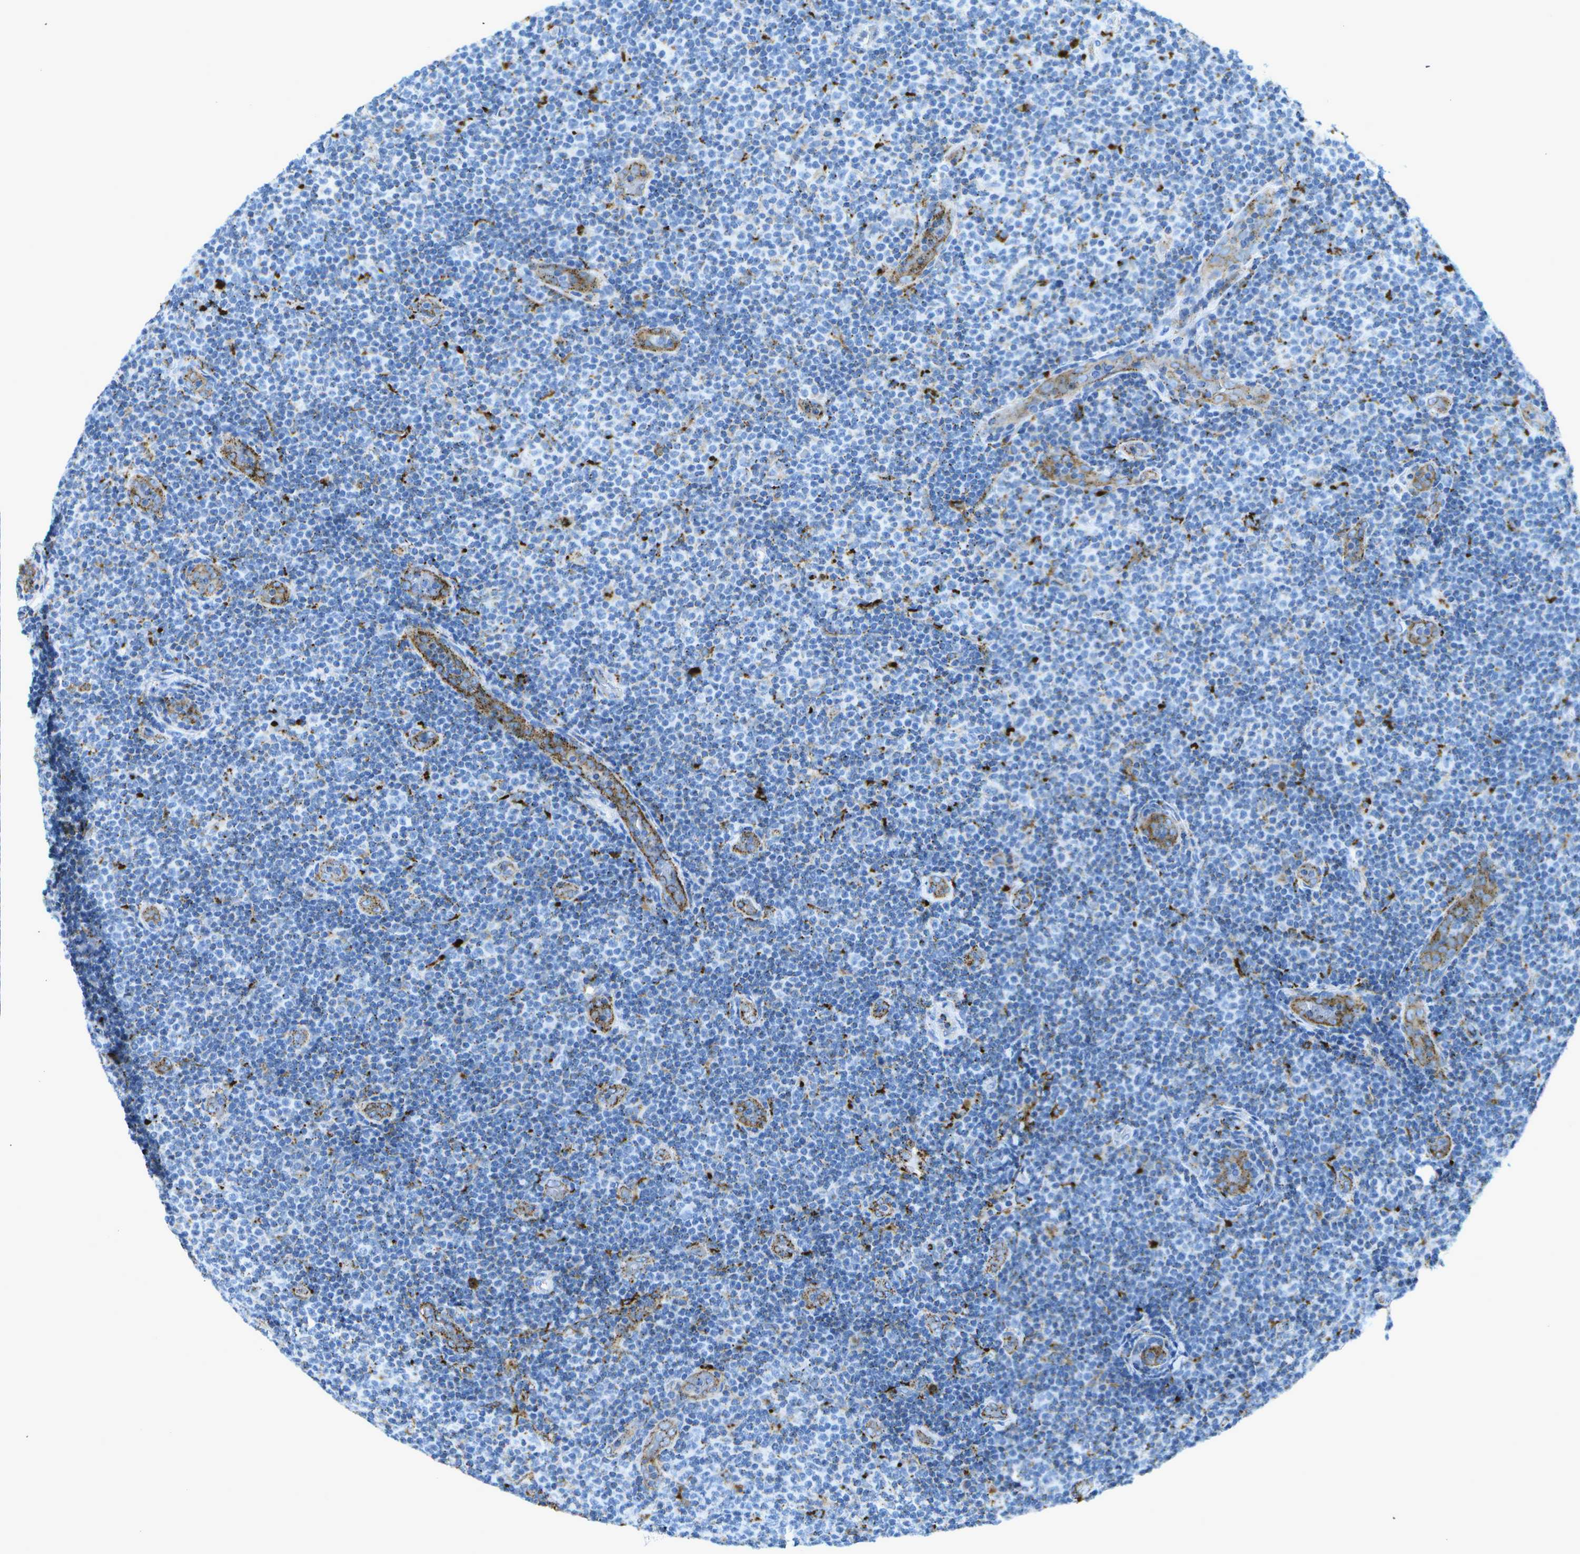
{"staining": {"intensity": "negative", "quantity": "none", "location": "none"}, "tissue": "lymphoma", "cell_type": "Tumor cells", "image_type": "cancer", "snomed": [{"axis": "morphology", "description": "Malignant lymphoma, non-Hodgkin's type, Low grade"}, {"axis": "topography", "description": "Lymph node"}], "caption": "Human lymphoma stained for a protein using immunohistochemistry (IHC) demonstrates no expression in tumor cells.", "gene": "PRCP", "patient": {"sex": "male", "age": 83}}